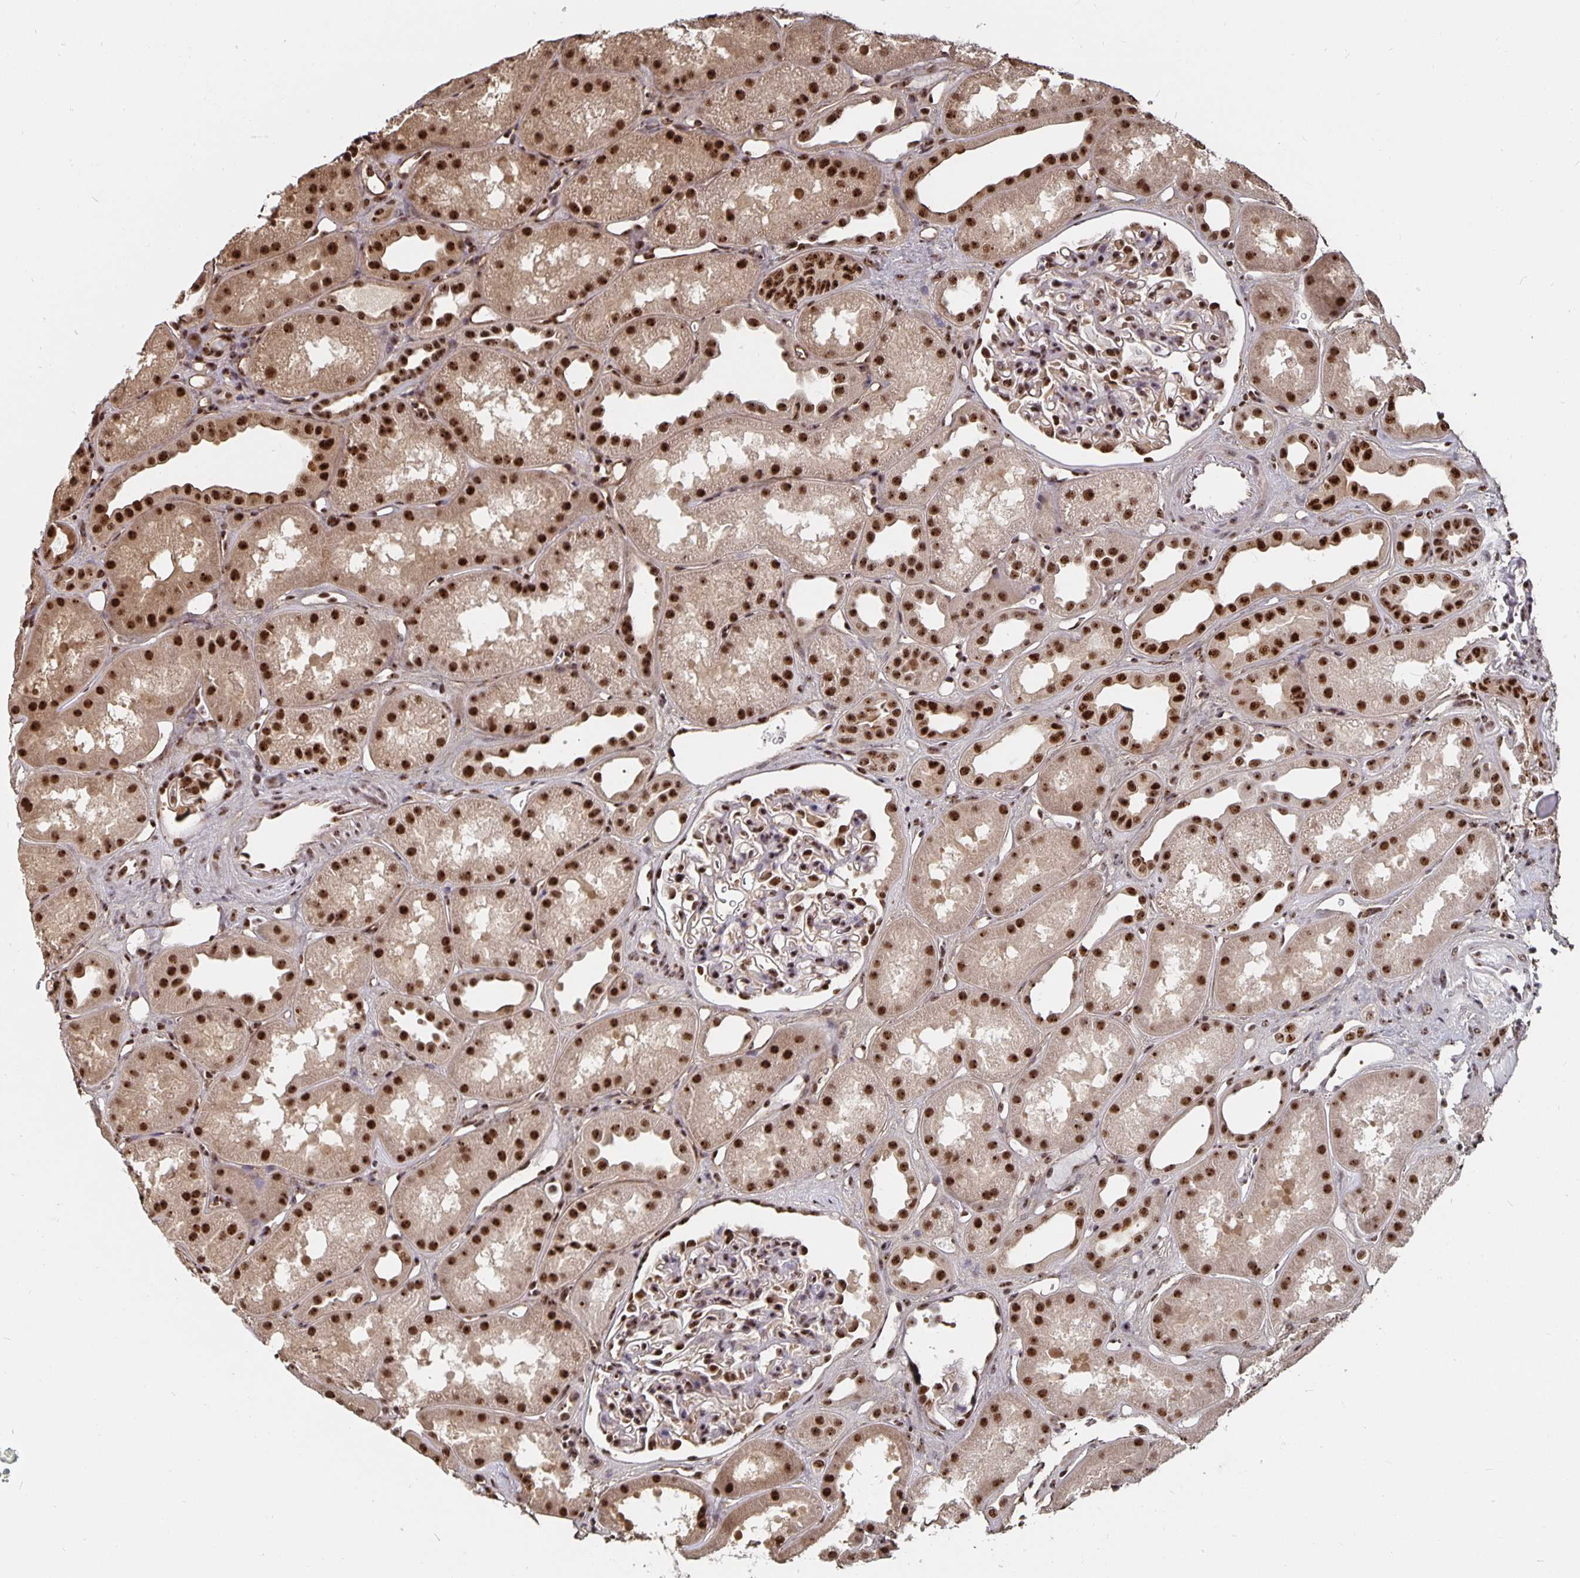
{"staining": {"intensity": "strong", "quantity": ">75%", "location": "nuclear"}, "tissue": "kidney", "cell_type": "Cells in glomeruli", "image_type": "normal", "snomed": [{"axis": "morphology", "description": "Normal tissue, NOS"}, {"axis": "topography", "description": "Kidney"}], "caption": "High-magnification brightfield microscopy of normal kidney stained with DAB (brown) and counterstained with hematoxylin (blue). cells in glomeruli exhibit strong nuclear staining is present in about>75% of cells. (DAB (3,3'-diaminobenzidine) IHC with brightfield microscopy, high magnification).", "gene": "LAS1L", "patient": {"sex": "male", "age": 61}}